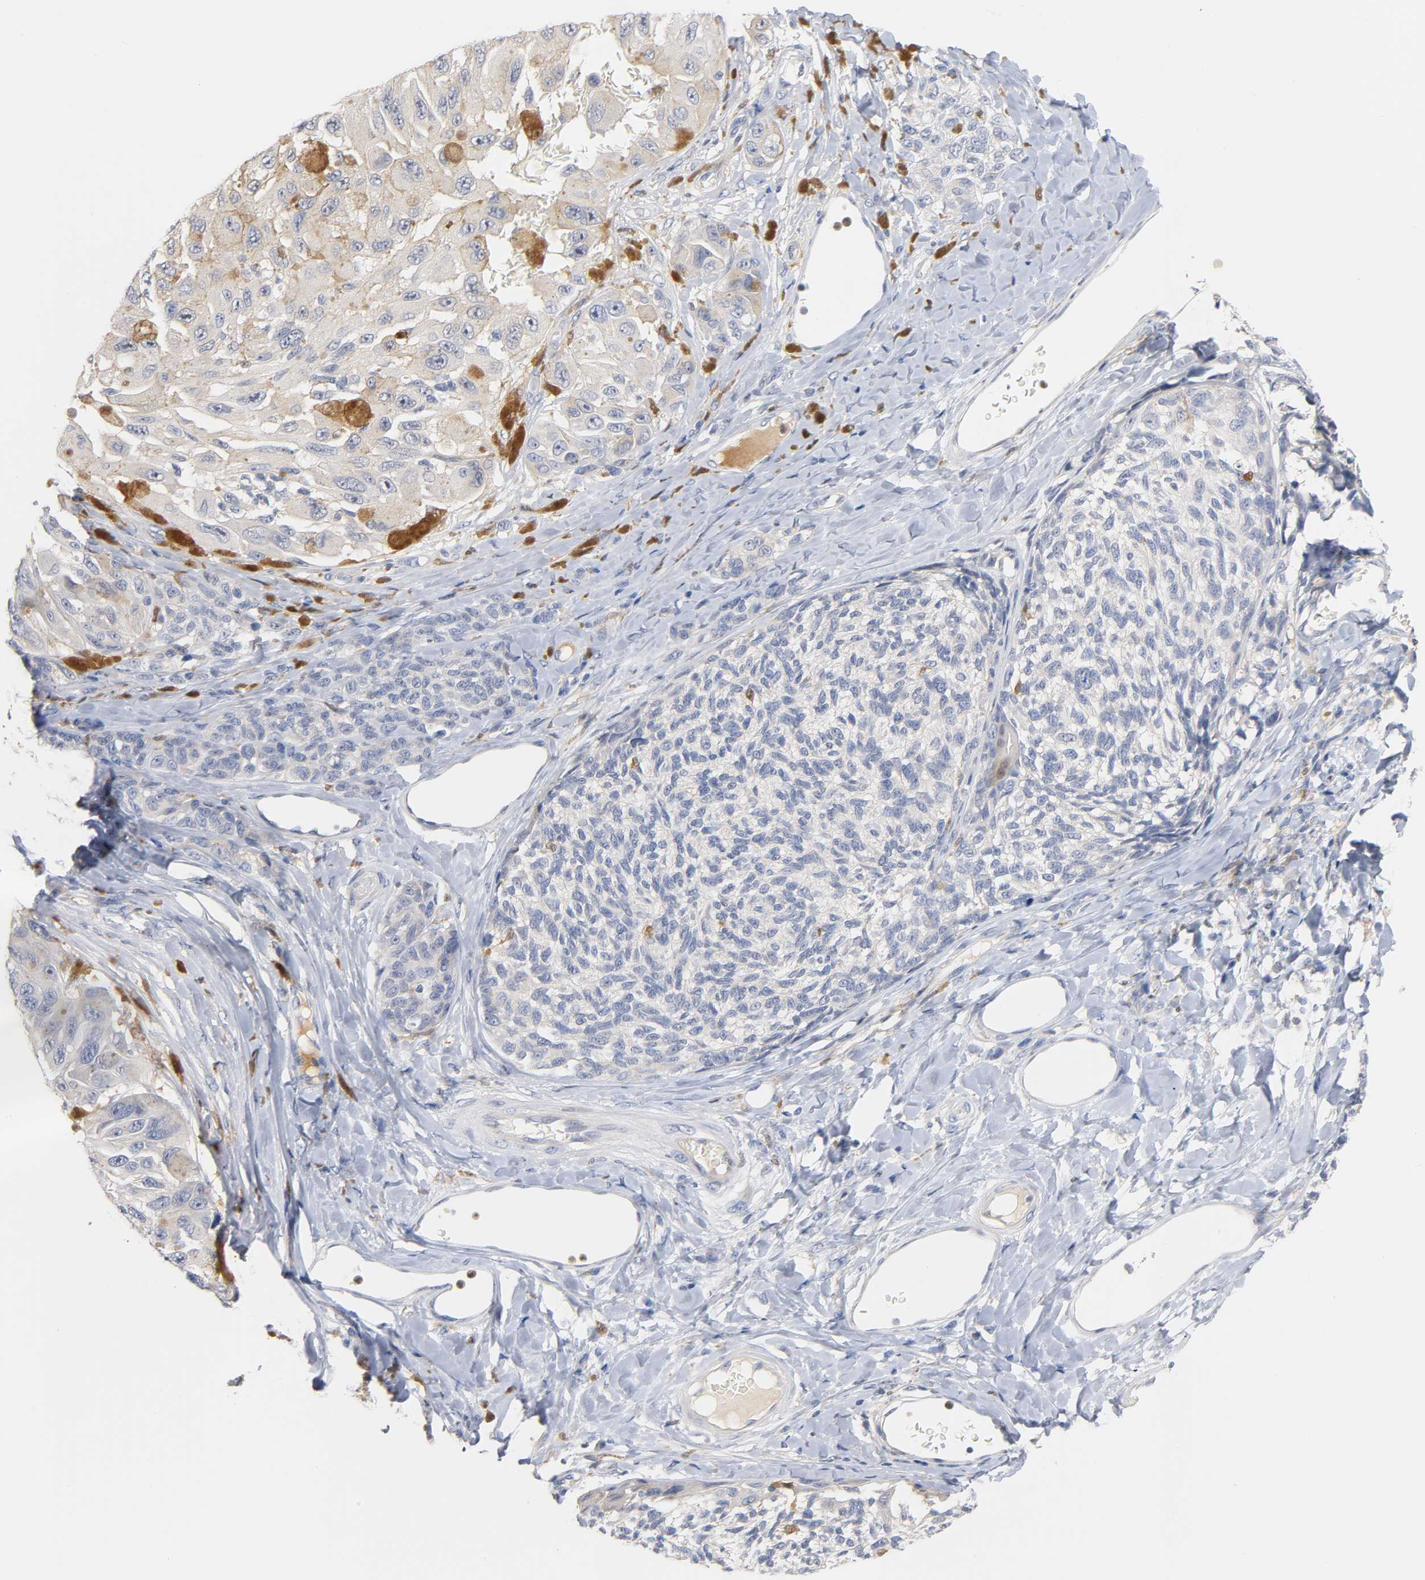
{"staining": {"intensity": "weak", "quantity": "25%-75%", "location": "cytoplasmic/membranous"}, "tissue": "melanoma", "cell_type": "Tumor cells", "image_type": "cancer", "snomed": [{"axis": "morphology", "description": "Malignant melanoma, NOS"}, {"axis": "topography", "description": "Skin"}], "caption": "This micrograph shows malignant melanoma stained with immunohistochemistry to label a protein in brown. The cytoplasmic/membranous of tumor cells show weak positivity for the protein. Nuclei are counter-stained blue.", "gene": "IL18", "patient": {"sex": "female", "age": 73}}